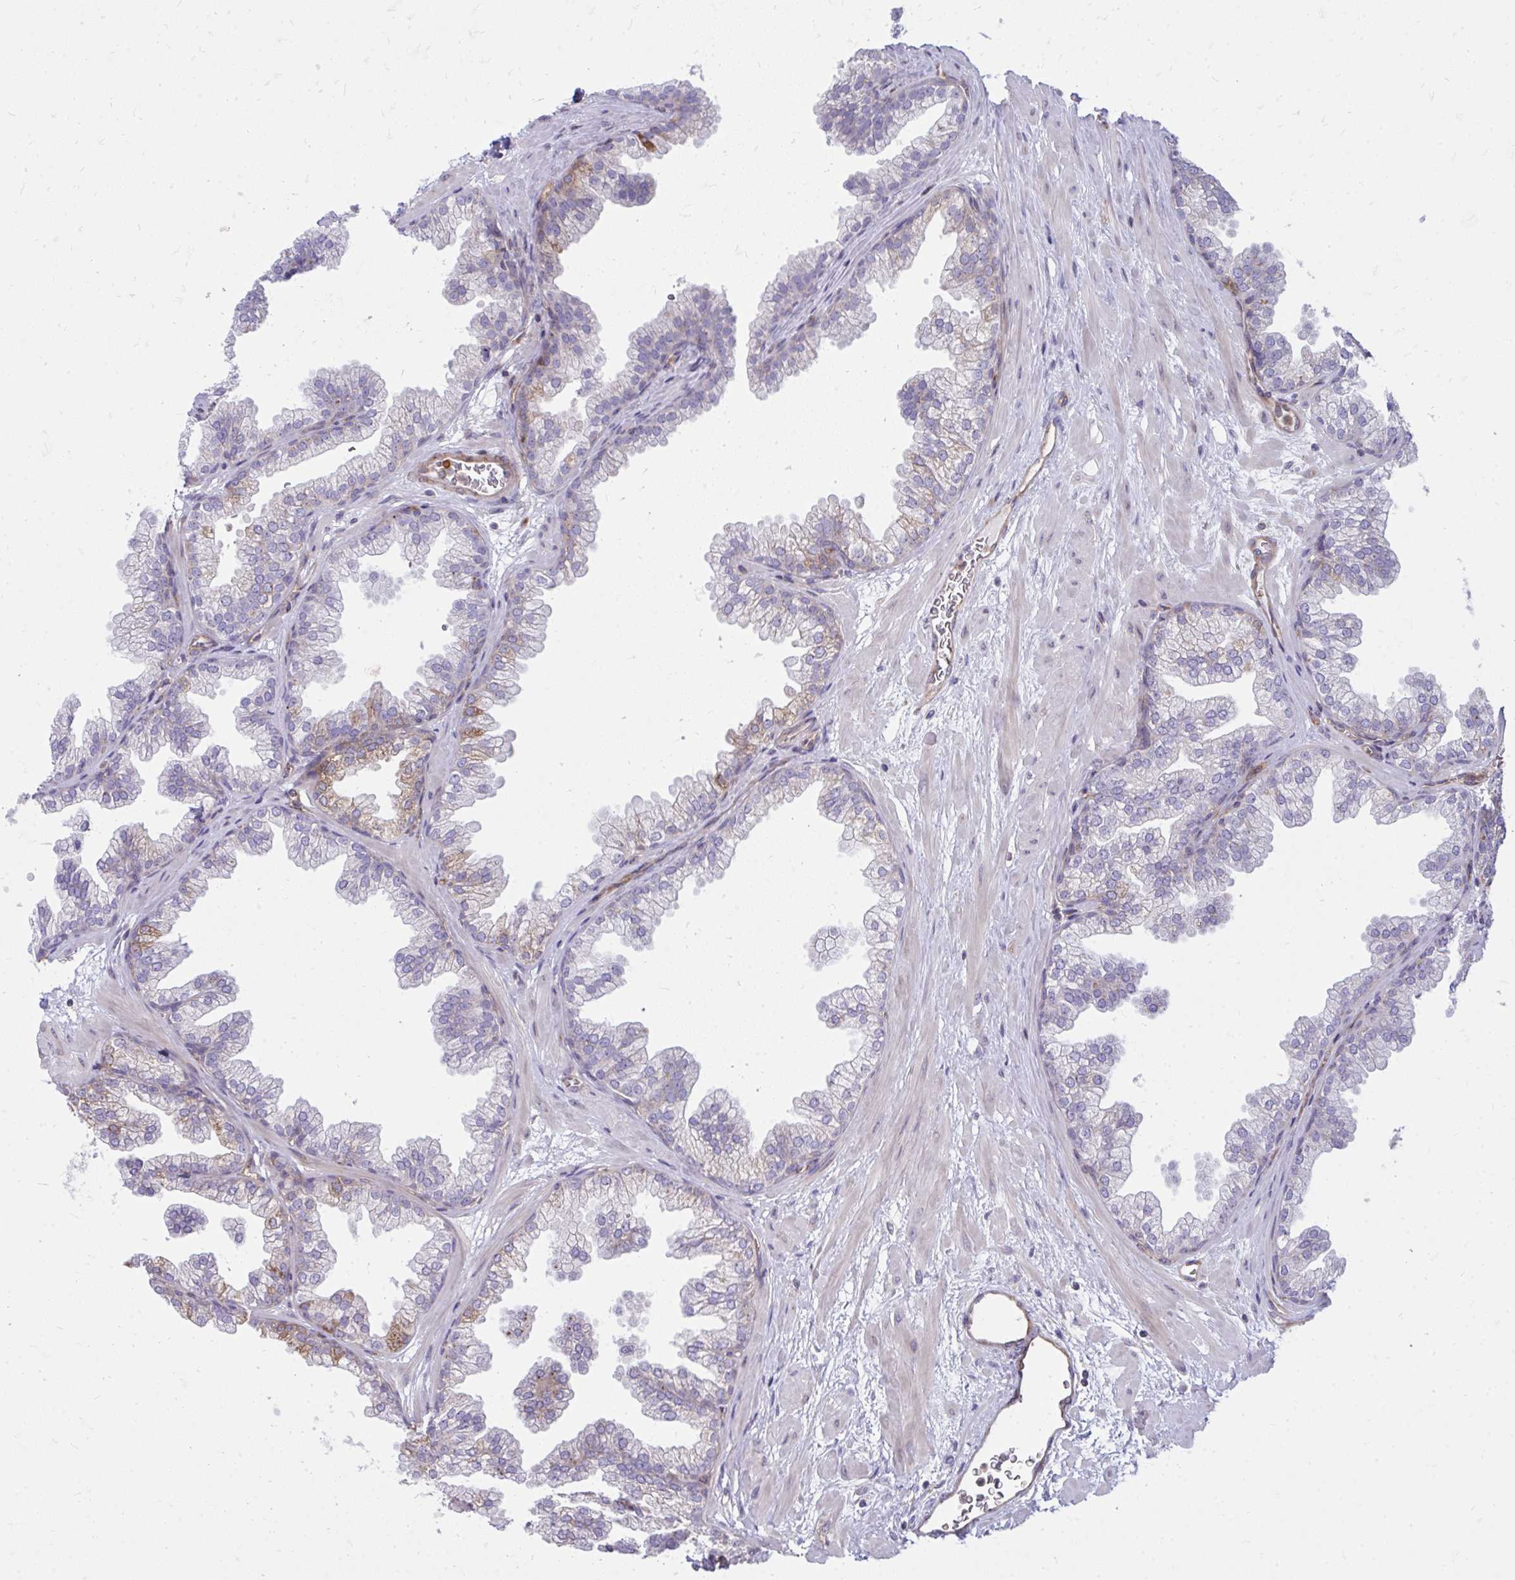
{"staining": {"intensity": "weak", "quantity": "<25%", "location": "cytoplasmic/membranous"}, "tissue": "prostate", "cell_type": "Glandular cells", "image_type": "normal", "snomed": [{"axis": "morphology", "description": "Normal tissue, NOS"}, {"axis": "topography", "description": "Prostate"}], "caption": "This is an immunohistochemistry image of normal human prostate. There is no staining in glandular cells.", "gene": "ASAP1", "patient": {"sex": "male", "age": 37}}